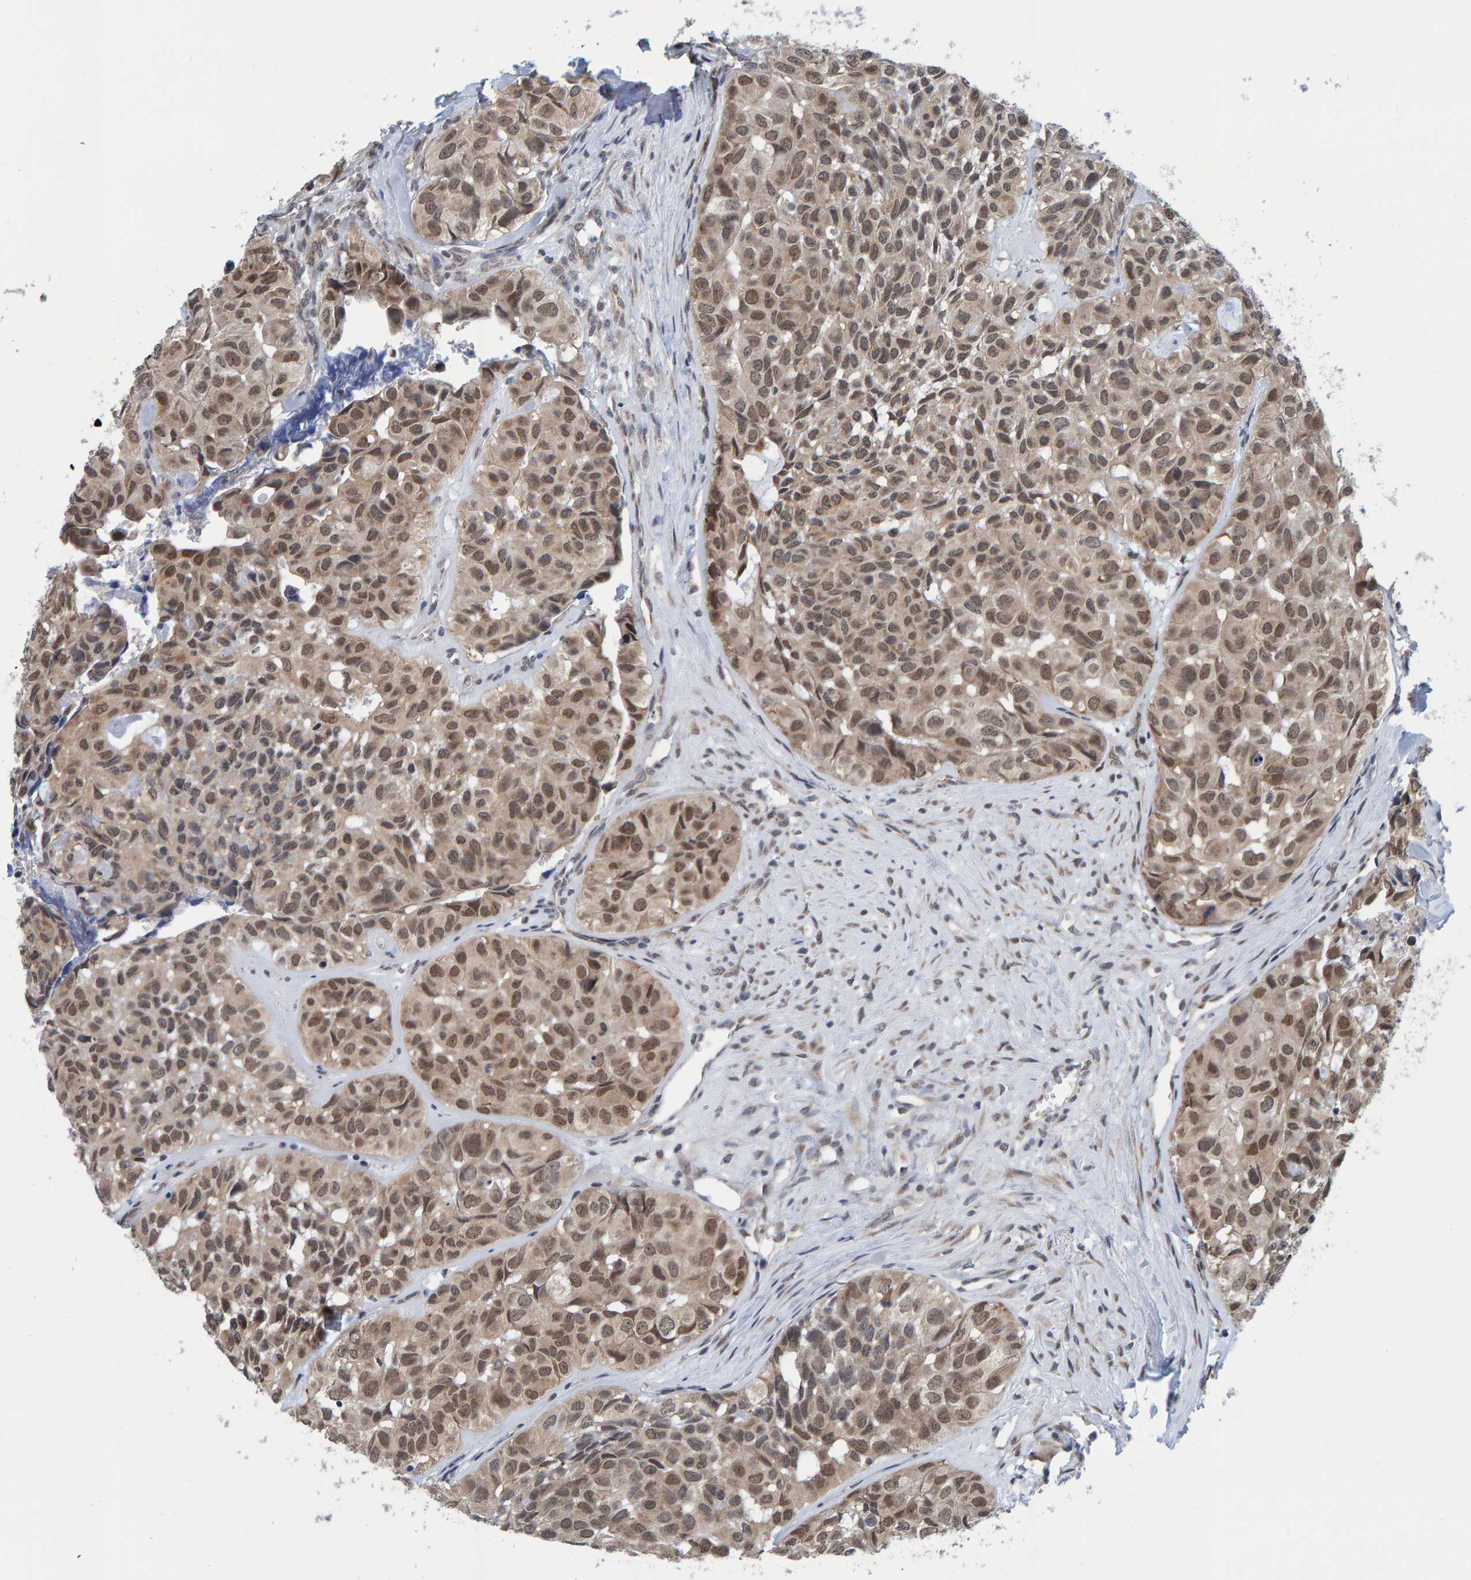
{"staining": {"intensity": "moderate", "quantity": ">75%", "location": "cytoplasmic/membranous,nuclear"}, "tissue": "head and neck cancer", "cell_type": "Tumor cells", "image_type": "cancer", "snomed": [{"axis": "morphology", "description": "Adenocarcinoma, NOS"}, {"axis": "topography", "description": "Salivary gland, NOS"}, {"axis": "topography", "description": "Head-Neck"}], "caption": "An image showing moderate cytoplasmic/membranous and nuclear positivity in about >75% of tumor cells in head and neck cancer (adenocarcinoma), as visualized by brown immunohistochemical staining.", "gene": "SCRN2", "patient": {"sex": "female", "age": 76}}